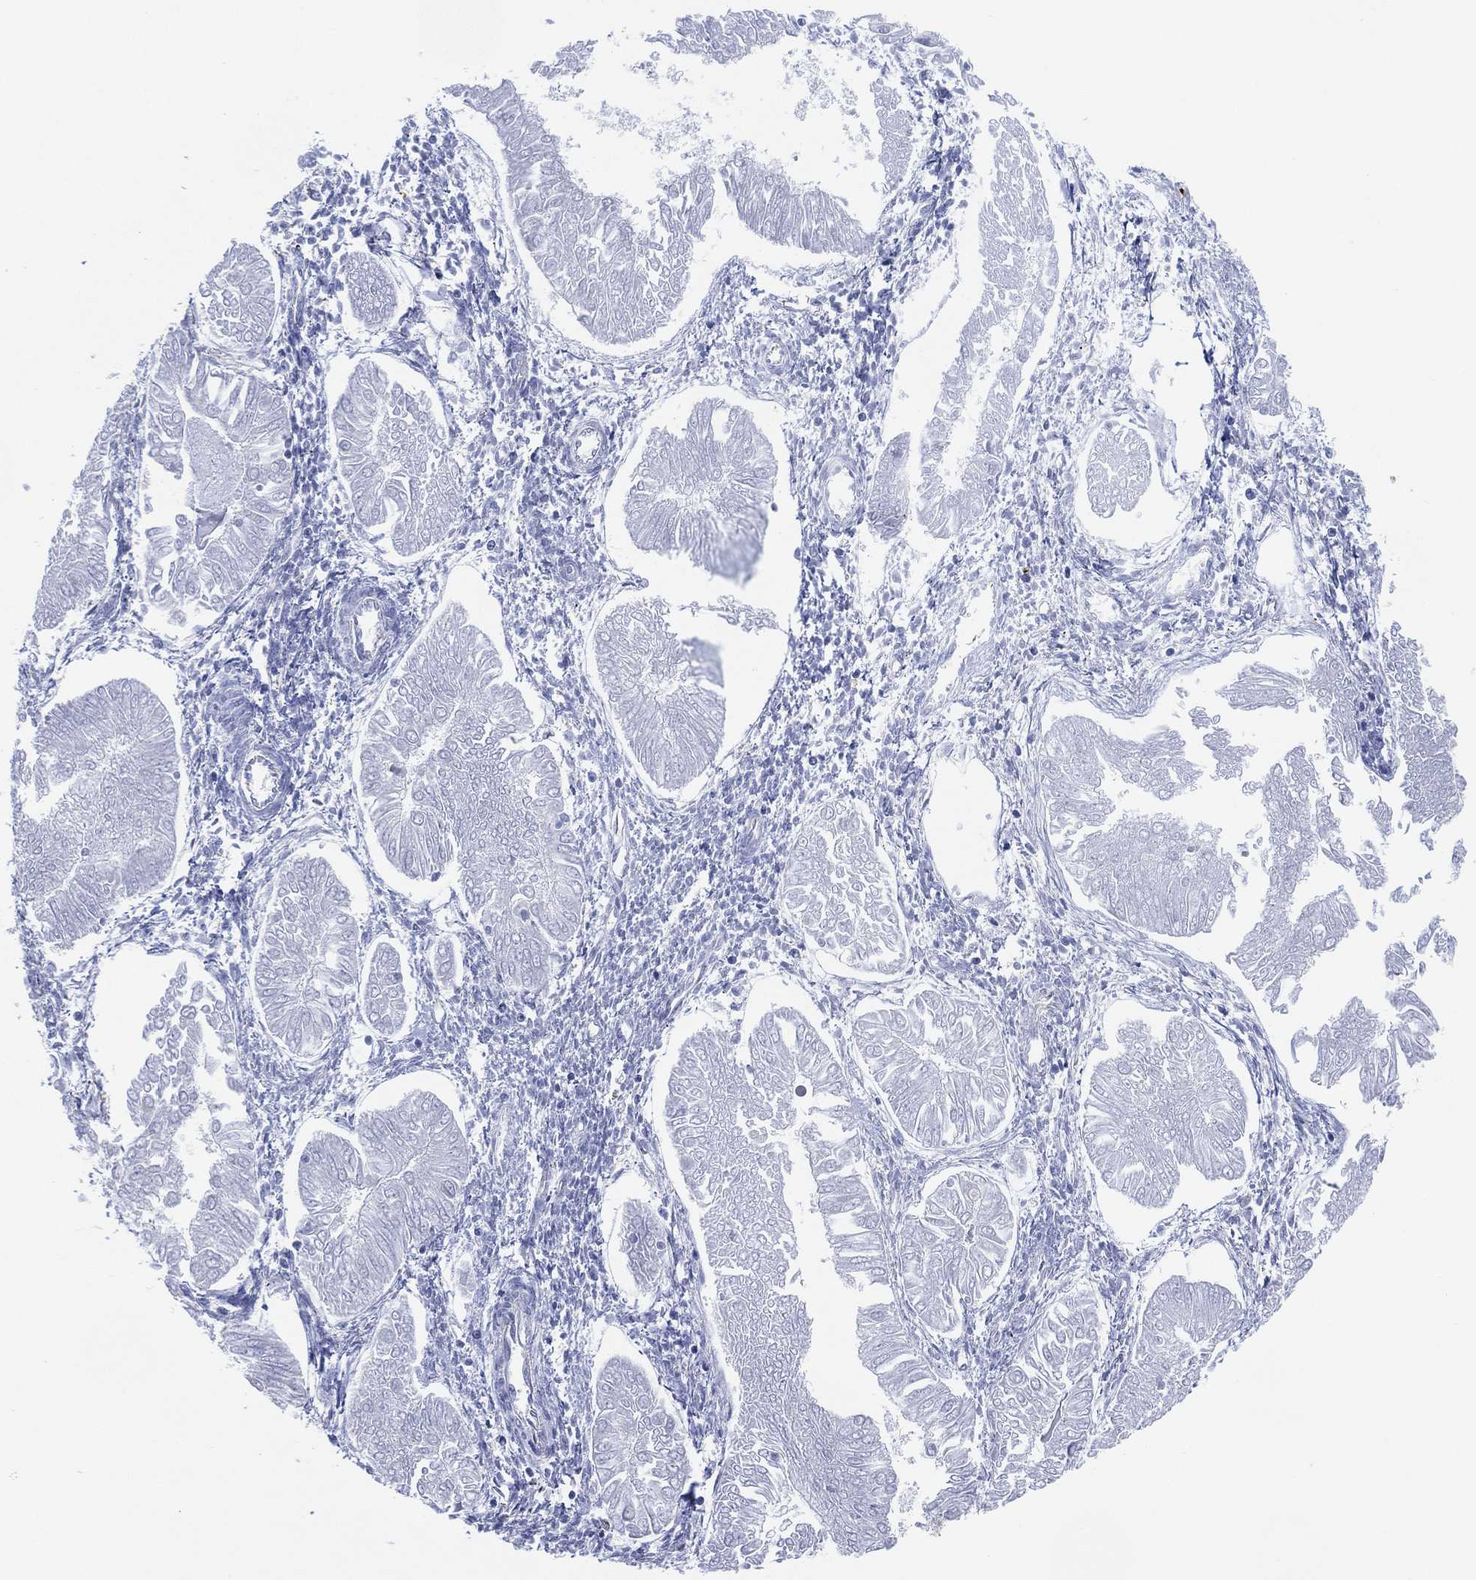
{"staining": {"intensity": "negative", "quantity": "none", "location": "none"}, "tissue": "endometrial cancer", "cell_type": "Tumor cells", "image_type": "cancer", "snomed": [{"axis": "morphology", "description": "Adenocarcinoma, NOS"}, {"axis": "topography", "description": "Endometrium"}], "caption": "DAB immunohistochemical staining of human endometrial cancer exhibits no significant positivity in tumor cells. (IHC, brightfield microscopy, high magnification).", "gene": "CFTR", "patient": {"sex": "female", "age": 53}}